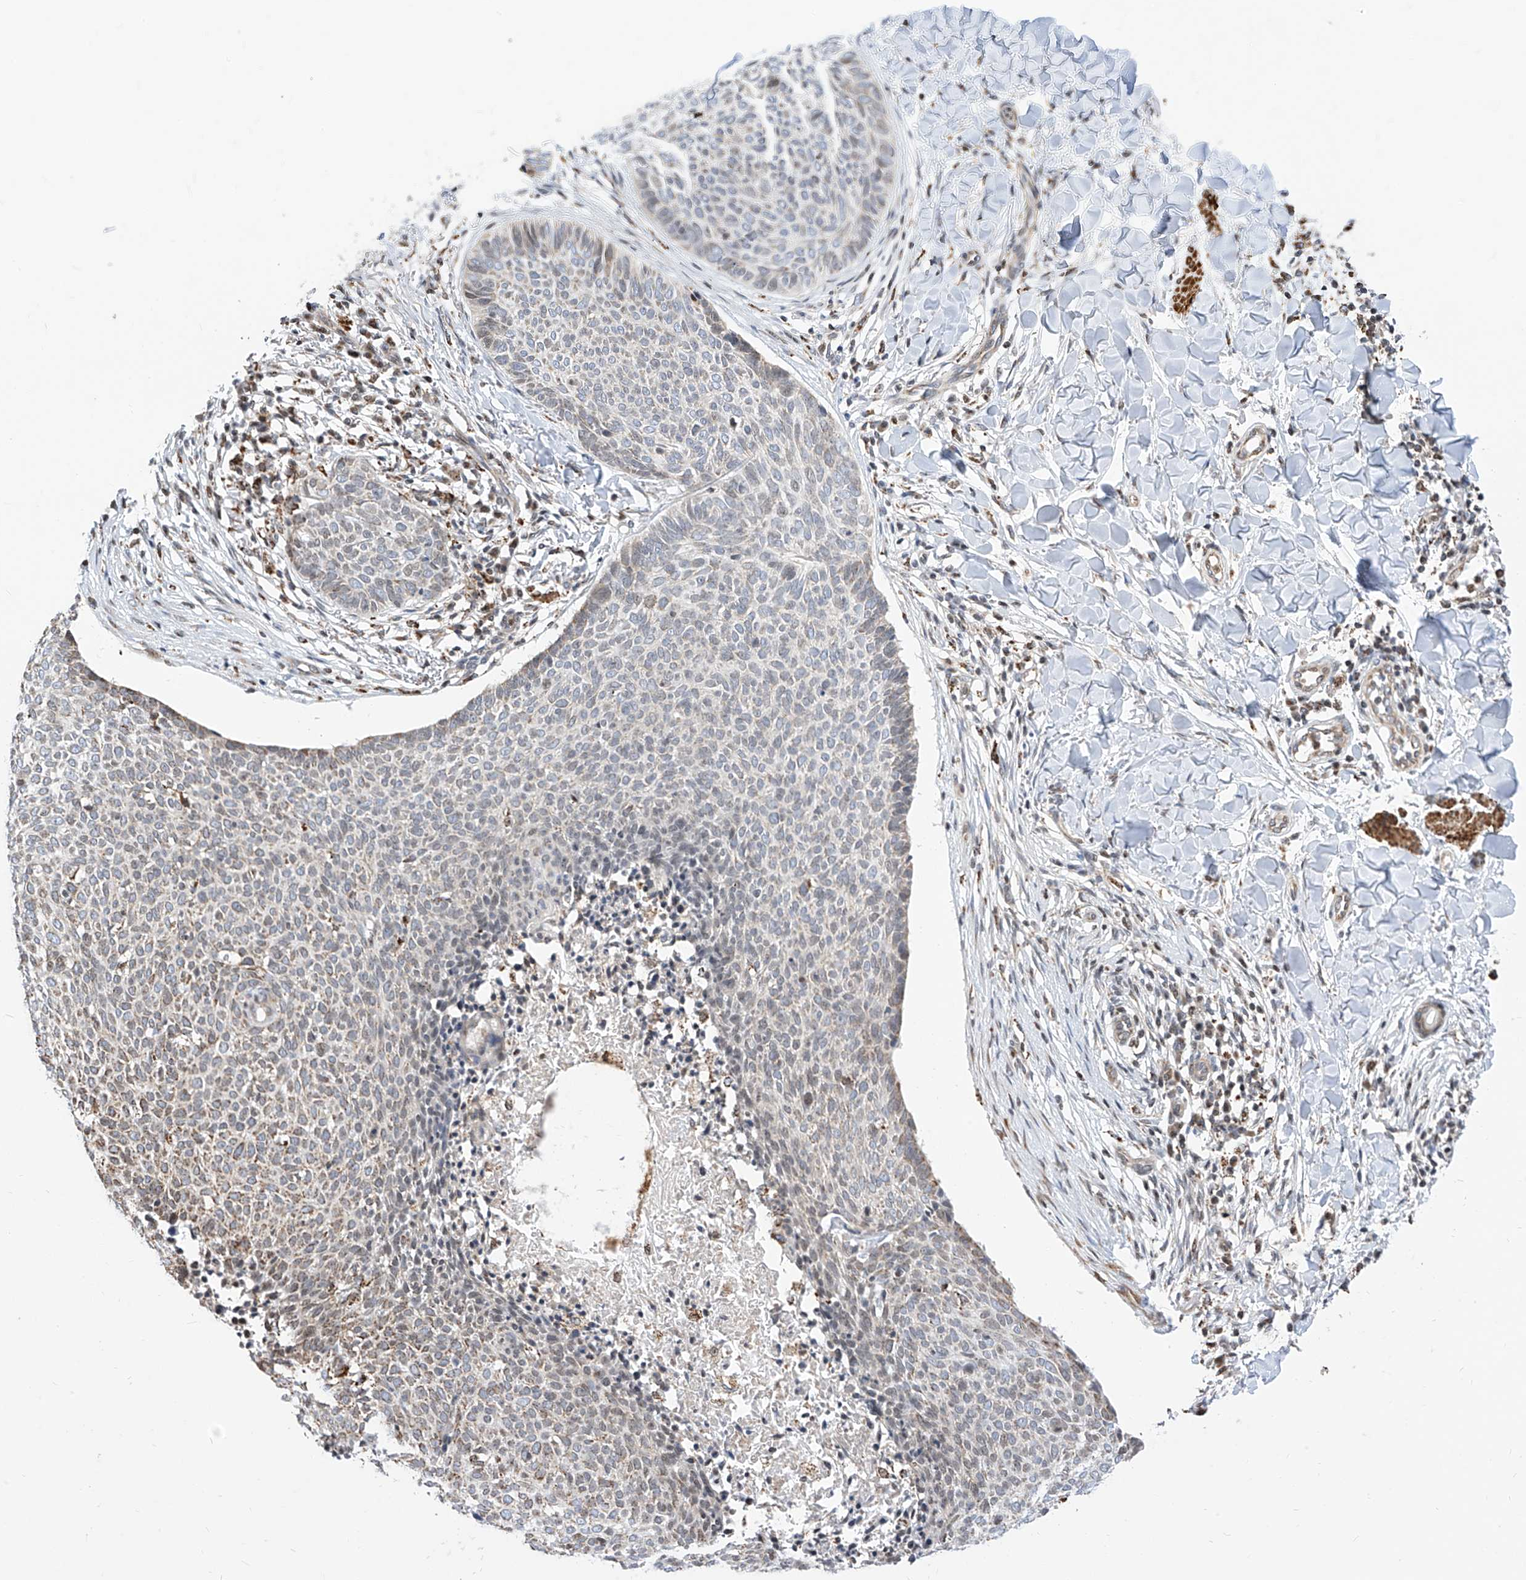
{"staining": {"intensity": "moderate", "quantity": "<25%", "location": "cytoplasmic/membranous"}, "tissue": "skin cancer", "cell_type": "Tumor cells", "image_type": "cancer", "snomed": [{"axis": "morphology", "description": "Normal tissue, NOS"}, {"axis": "morphology", "description": "Basal cell carcinoma"}, {"axis": "topography", "description": "Skin"}], "caption": "Immunohistochemistry (IHC) photomicrograph of skin basal cell carcinoma stained for a protein (brown), which demonstrates low levels of moderate cytoplasmic/membranous positivity in about <25% of tumor cells.", "gene": "TTLL8", "patient": {"sex": "male", "age": 50}}